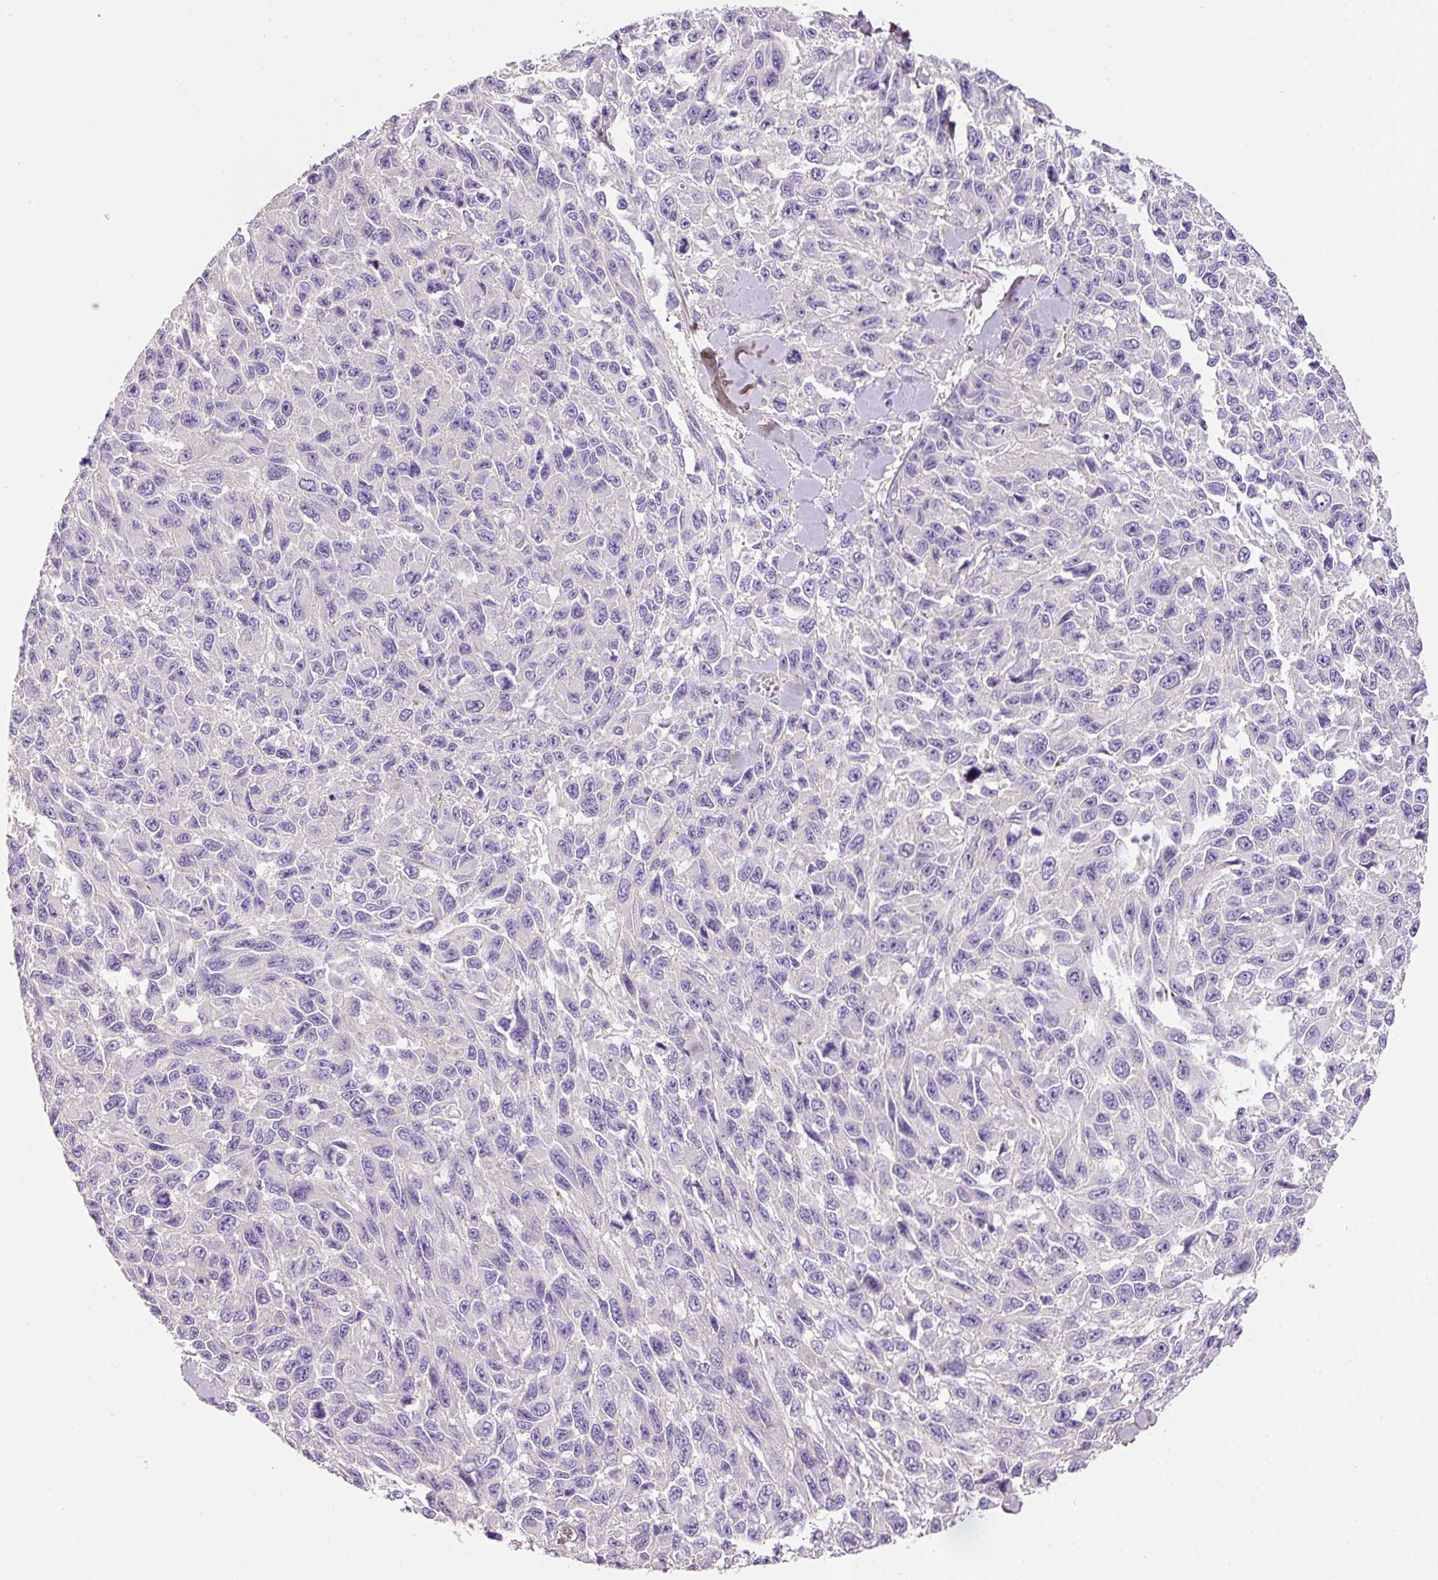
{"staining": {"intensity": "negative", "quantity": "none", "location": "none"}, "tissue": "melanoma", "cell_type": "Tumor cells", "image_type": "cancer", "snomed": [{"axis": "morphology", "description": "Malignant melanoma, NOS"}, {"axis": "topography", "description": "Skin"}], "caption": "Protein analysis of melanoma exhibits no significant staining in tumor cells.", "gene": "SOS2", "patient": {"sex": "female", "age": 96}}